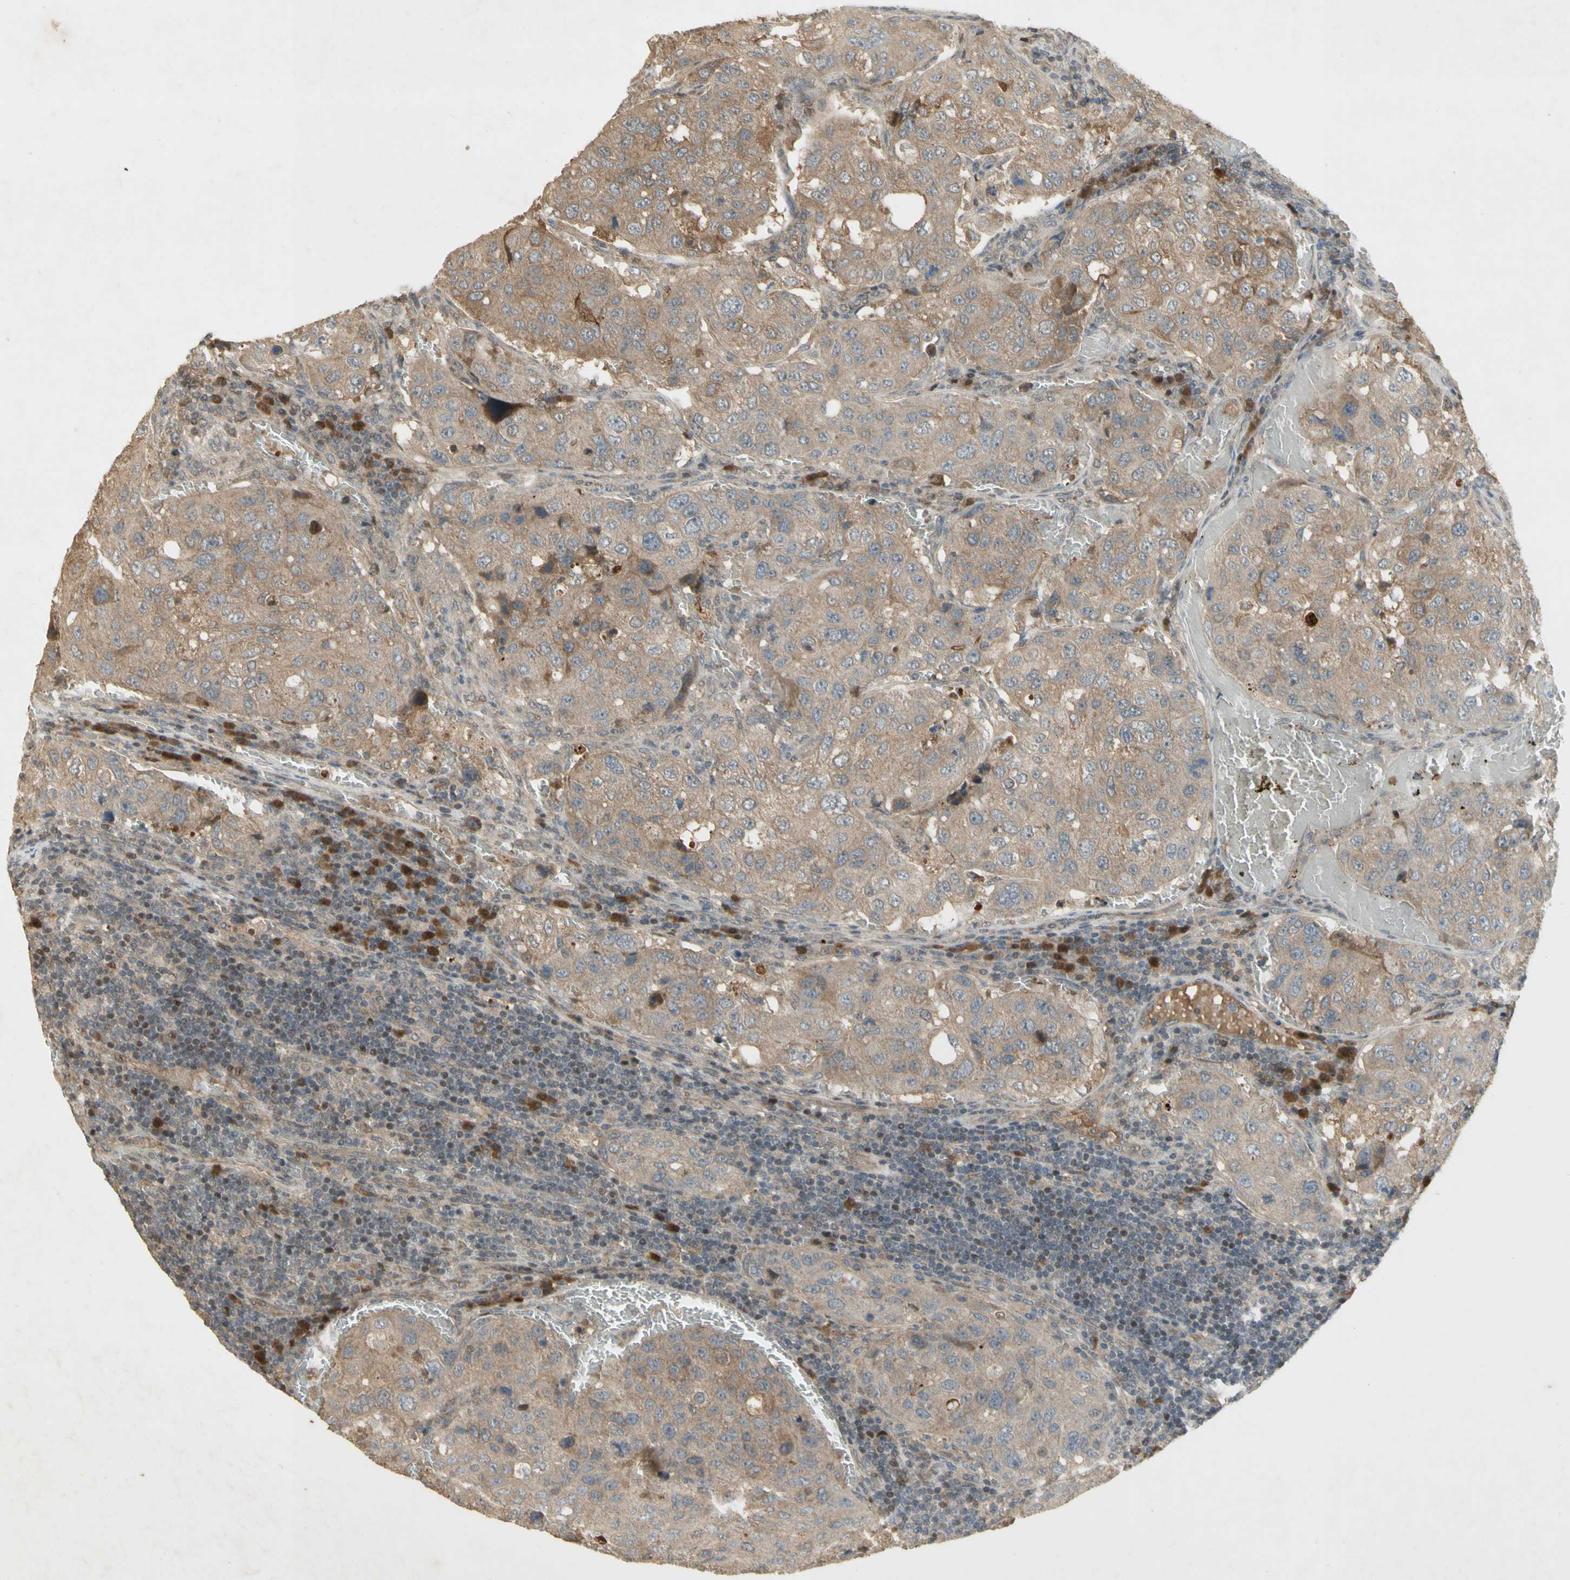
{"staining": {"intensity": "weak", "quantity": "25%-75%", "location": "cytoplasmic/membranous"}, "tissue": "urothelial cancer", "cell_type": "Tumor cells", "image_type": "cancer", "snomed": [{"axis": "morphology", "description": "Urothelial carcinoma, High grade"}, {"axis": "topography", "description": "Lymph node"}, {"axis": "topography", "description": "Urinary bladder"}], "caption": "Weak cytoplasmic/membranous positivity for a protein is appreciated in about 25%-75% of tumor cells of urothelial carcinoma (high-grade) using immunohistochemistry (IHC).", "gene": "NRG4", "patient": {"sex": "male", "age": 51}}